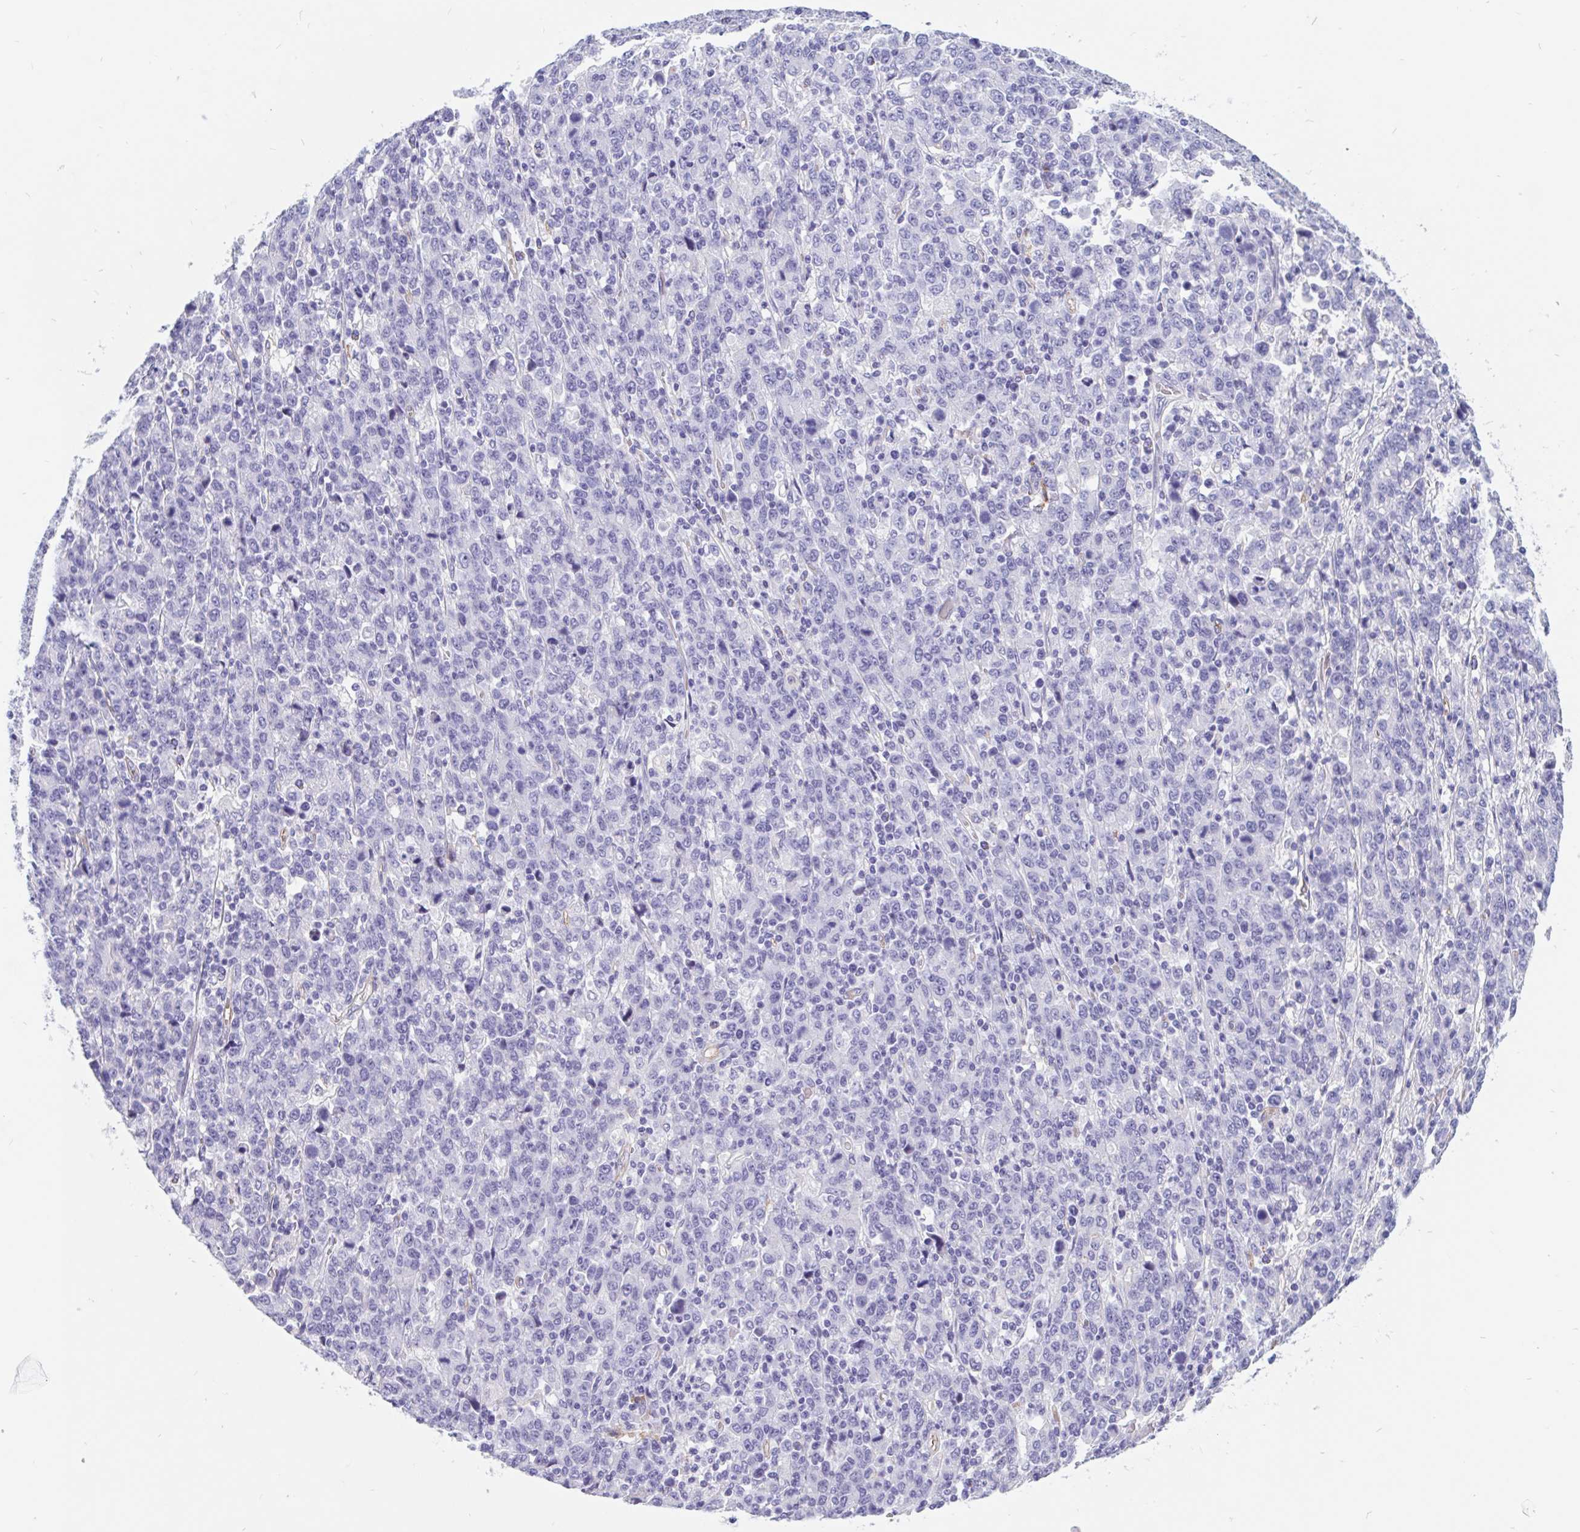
{"staining": {"intensity": "negative", "quantity": "none", "location": "none"}, "tissue": "stomach cancer", "cell_type": "Tumor cells", "image_type": "cancer", "snomed": [{"axis": "morphology", "description": "Adenocarcinoma, NOS"}, {"axis": "topography", "description": "Stomach, upper"}], "caption": "This is an immunohistochemistry micrograph of human adenocarcinoma (stomach). There is no expression in tumor cells.", "gene": "LIMCH1", "patient": {"sex": "male", "age": 69}}